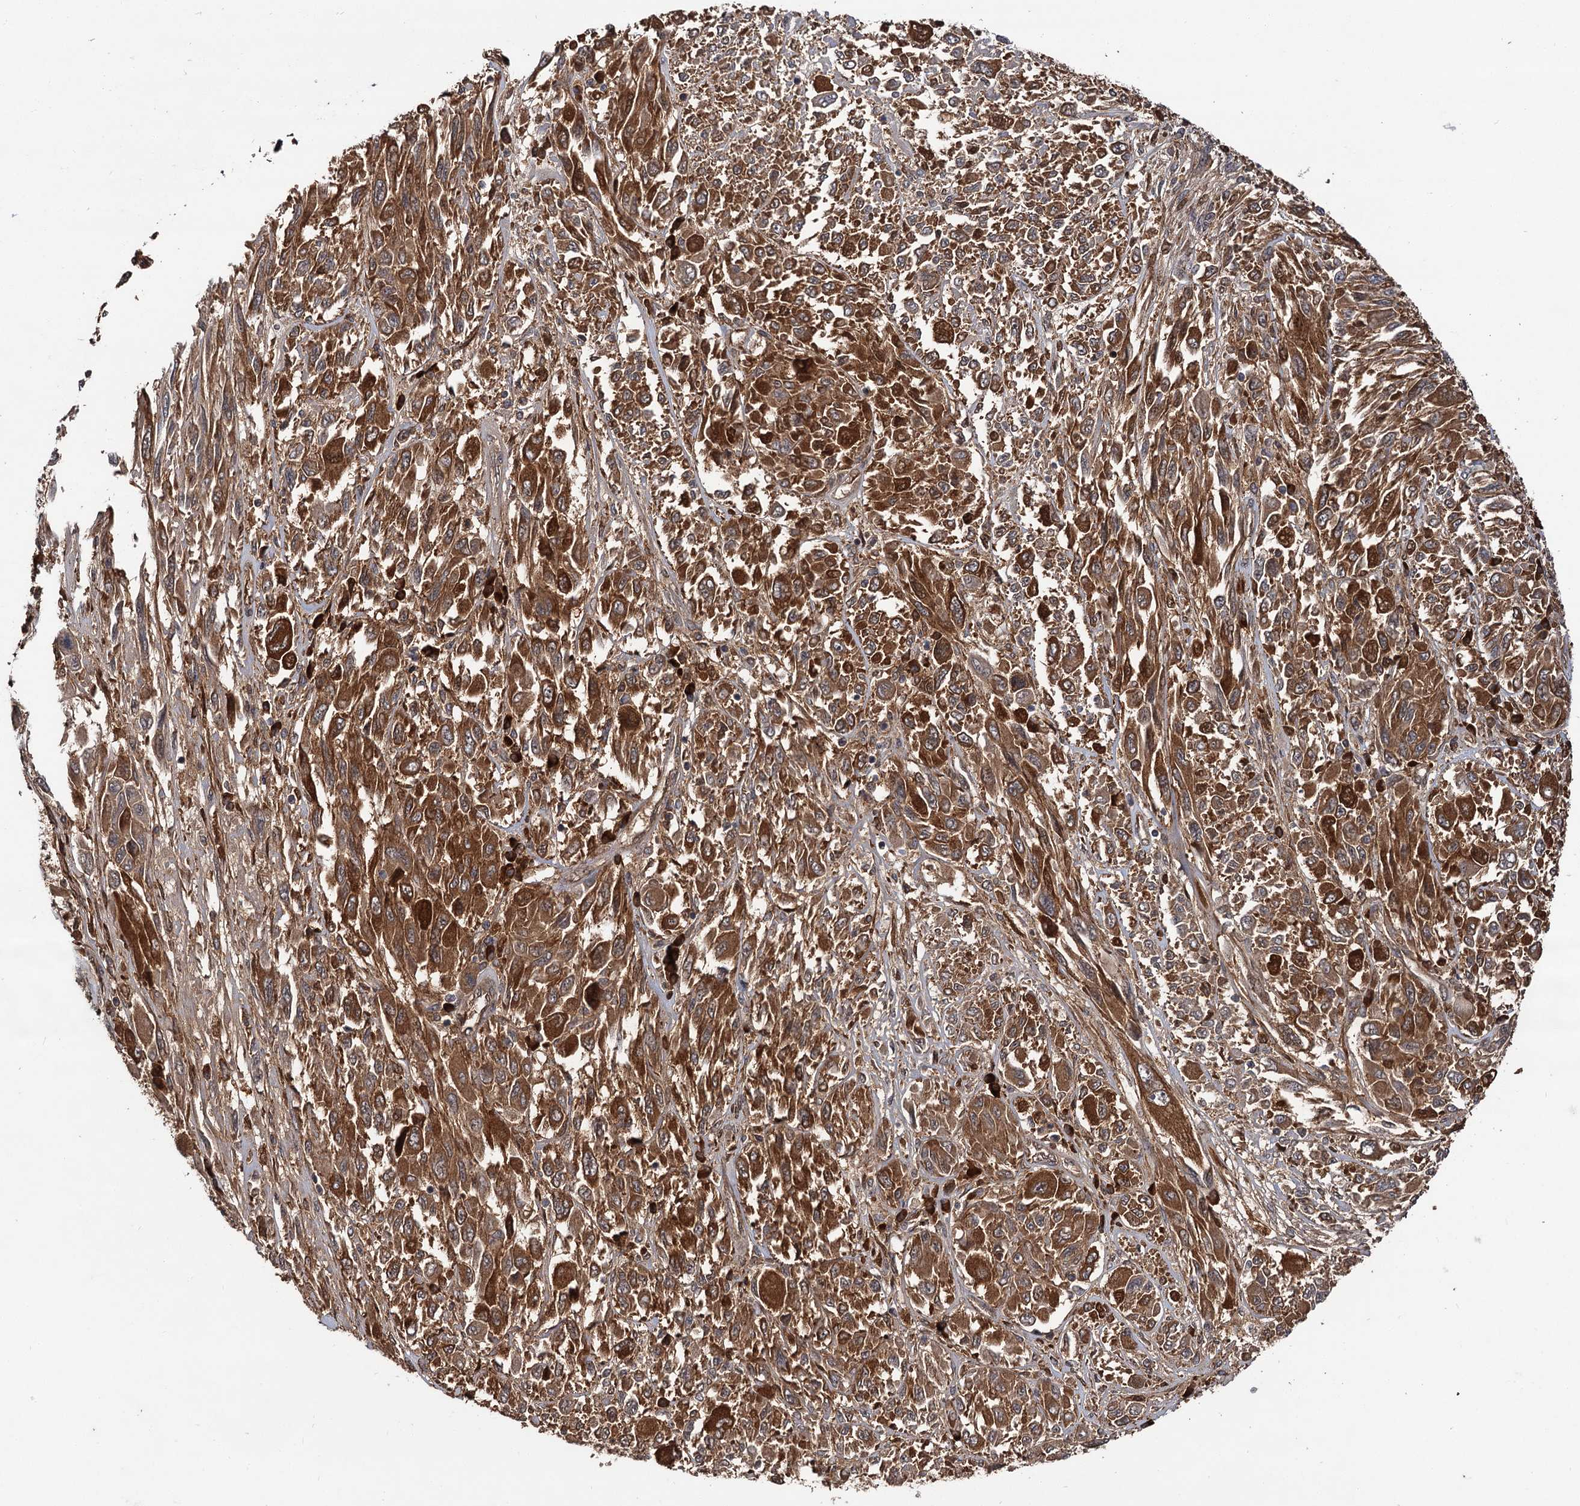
{"staining": {"intensity": "moderate", "quantity": ">75%", "location": "cytoplasmic/membranous"}, "tissue": "melanoma", "cell_type": "Tumor cells", "image_type": "cancer", "snomed": [{"axis": "morphology", "description": "Malignant melanoma, NOS"}, {"axis": "topography", "description": "Skin"}], "caption": "This image demonstrates IHC staining of human melanoma, with medium moderate cytoplasmic/membranous positivity in approximately >75% of tumor cells.", "gene": "MBD6", "patient": {"sex": "female", "age": 91}}